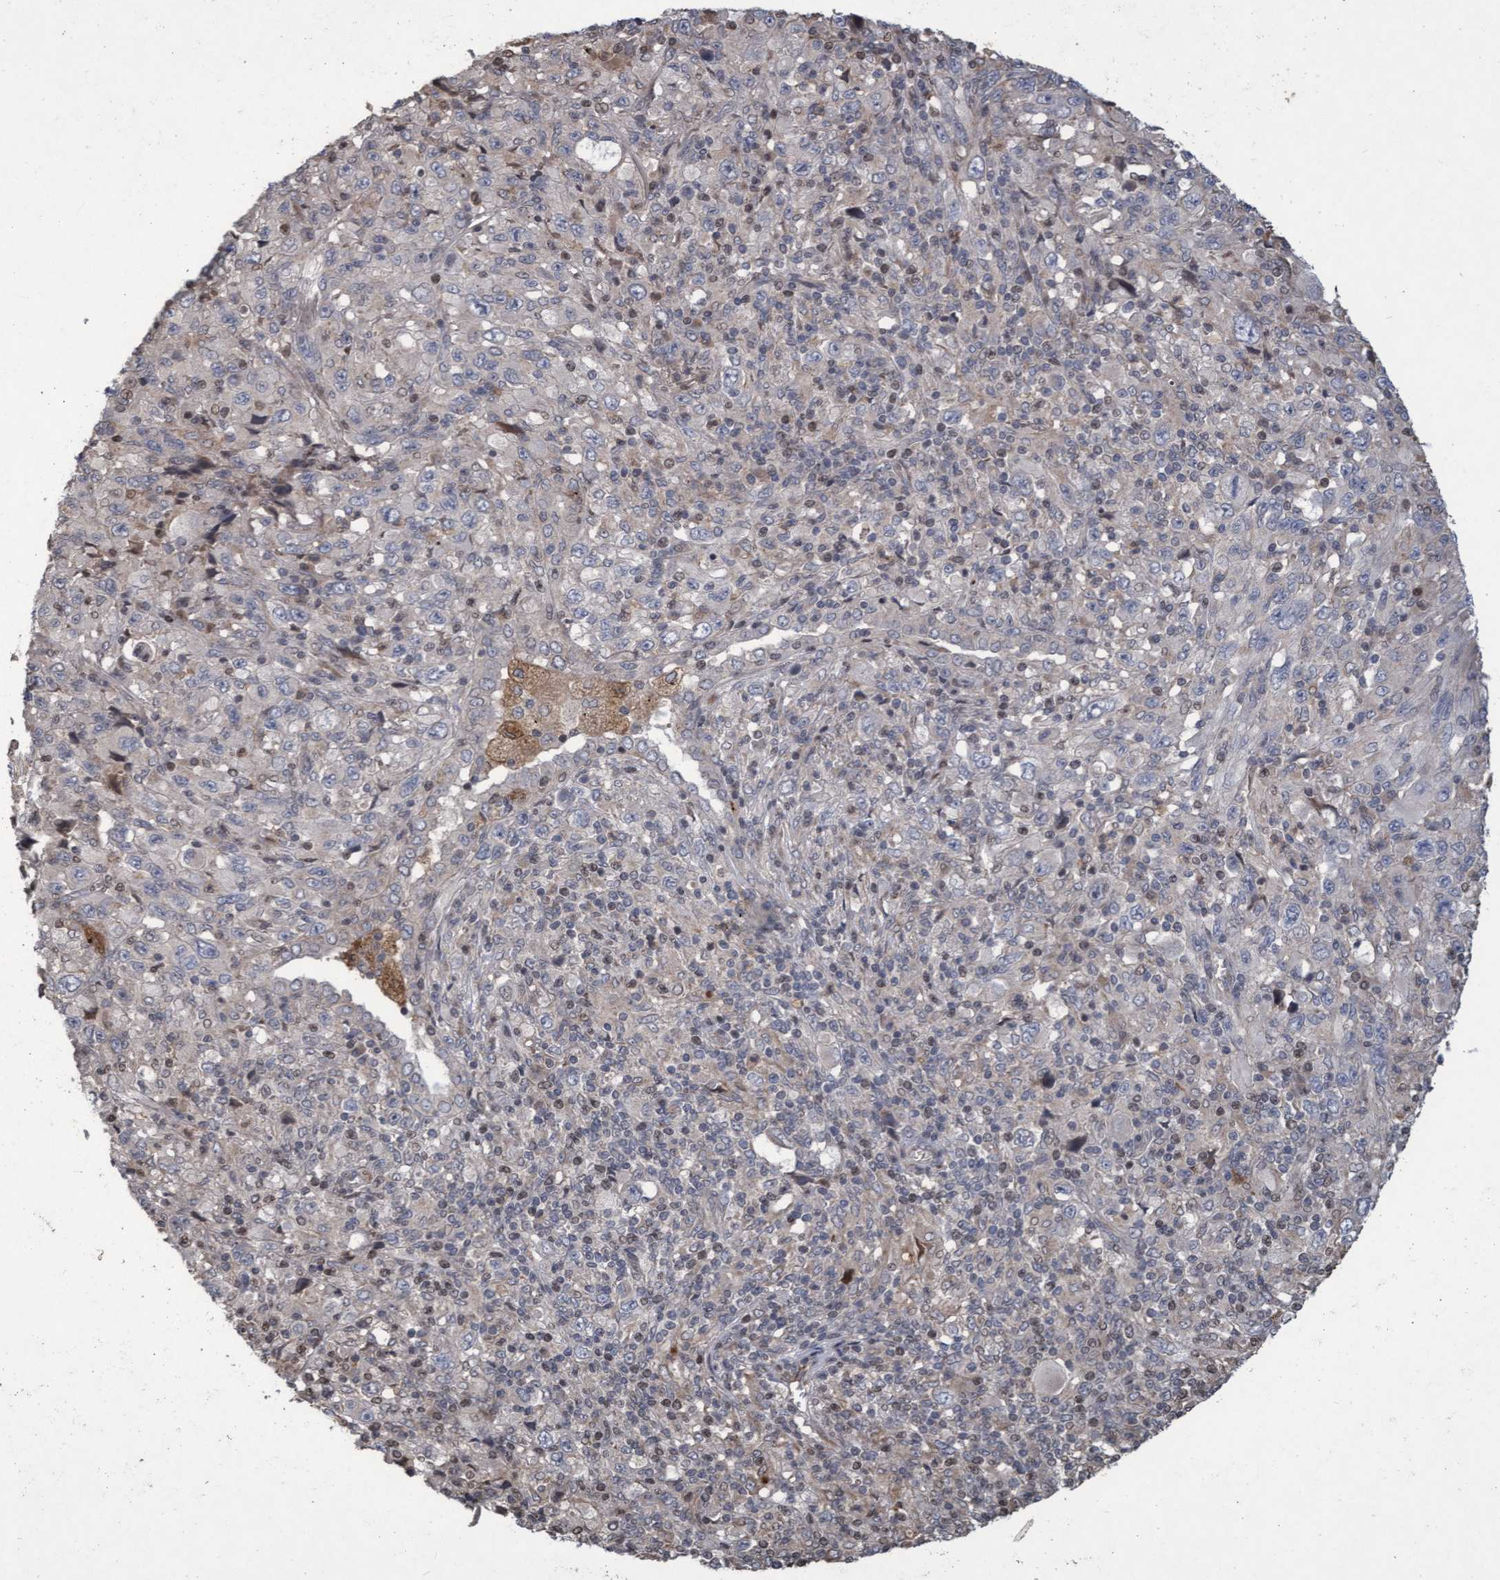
{"staining": {"intensity": "negative", "quantity": "none", "location": "none"}, "tissue": "melanoma", "cell_type": "Tumor cells", "image_type": "cancer", "snomed": [{"axis": "morphology", "description": "Malignant melanoma, Metastatic site"}, {"axis": "topography", "description": "Skin"}], "caption": "Image shows no significant protein positivity in tumor cells of melanoma. The staining was performed using DAB to visualize the protein expression in brown, while the nuclei were stained in blue with hematoxylin (Magnification: 20x).", "gene": "KCNC2", "patient": {"sex": "female", "age": 56}}